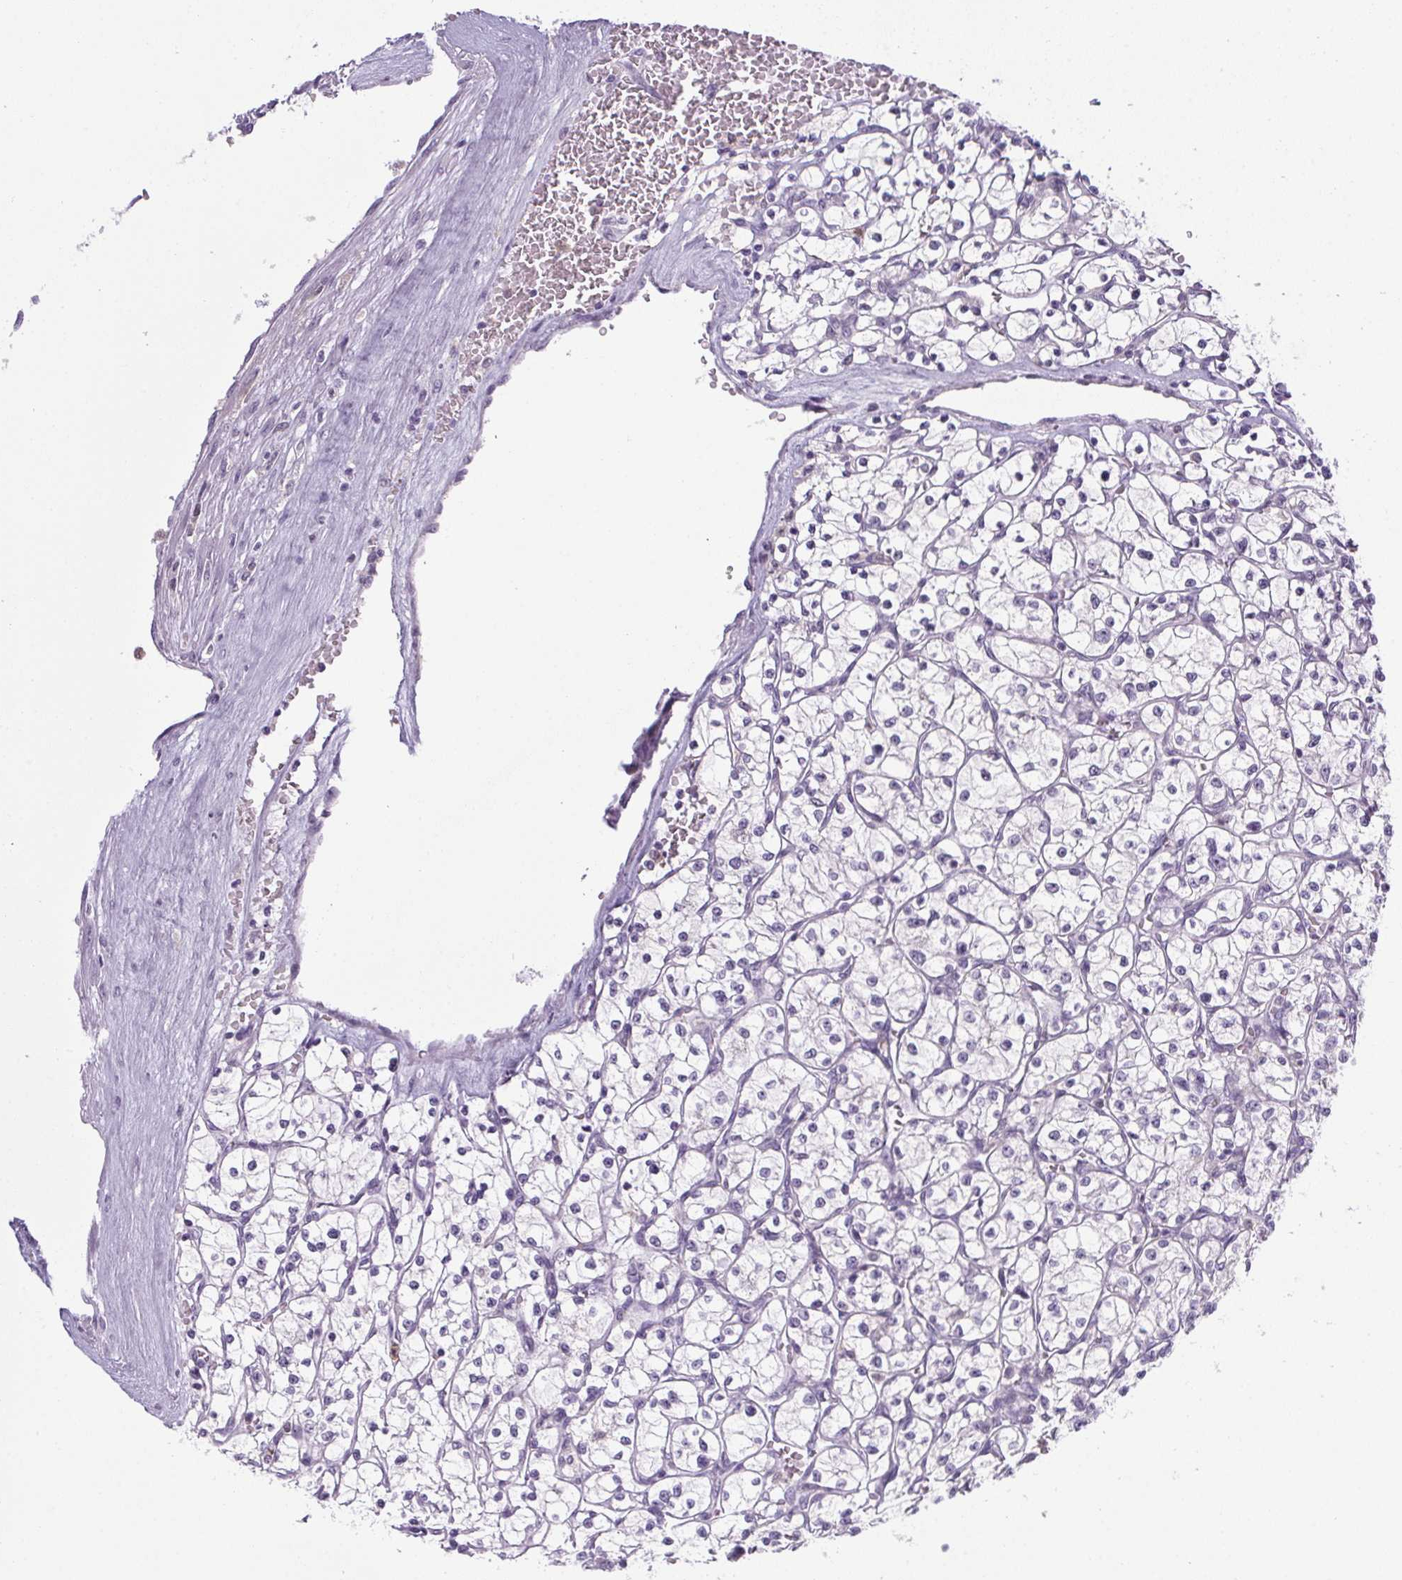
{"staining": {"intensity": "negative", "quantity": "none", "location": "none"}, "tissue": "renal cancer", "cell_type": "Tumor cells", "image_type": "cancer", "snomed": [{"axis": "morphology", "description": "Adenocarcinoma, NOS"}, {"axis": "topography", "description": "Kidney"}], "caption": "IHC of human renal adenocarcinoma shows no expression in tumor cells.", "gene": "DNAJC5G", "patient": {"sex": "female", "age": 64}}